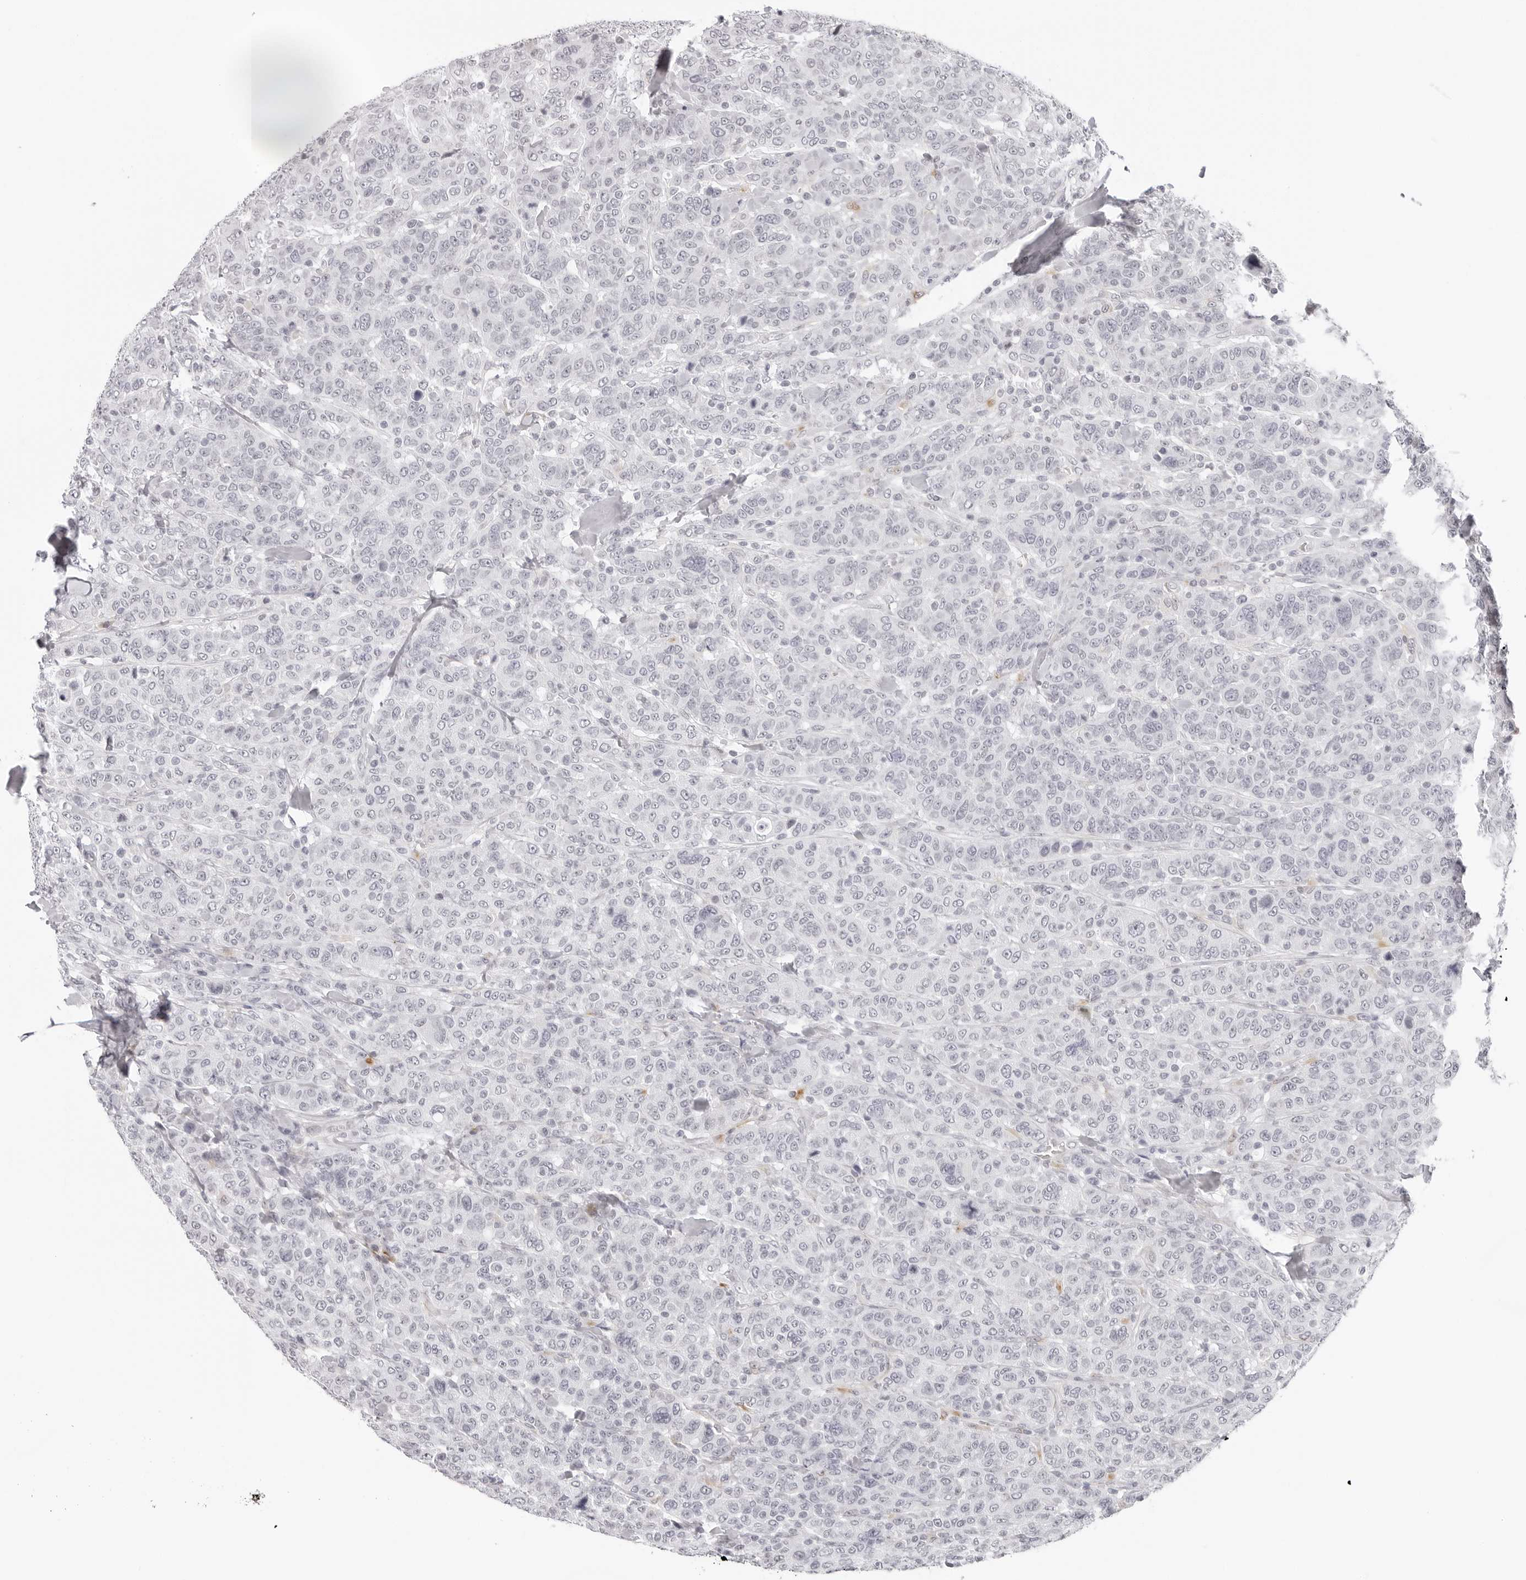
{"staining": {"intensity": "negative", "quantity": "none", "location": "none"}, "tissue": "breast cancer", "cell_type": "Tumor cells", "image_type": "cancer", "snomed": [{"axis": "morphology", "description": "Duct carcinoma"}, {"axis": "topography", "description": "Breast"}], "caption": "Breast cancer (infiltrating ductal carcinoma) was stained to show a protein in brown. There is no significant expression in tumor cells.", "gene": "STRADB", "patient": {"sex": "female", "age": 37}}